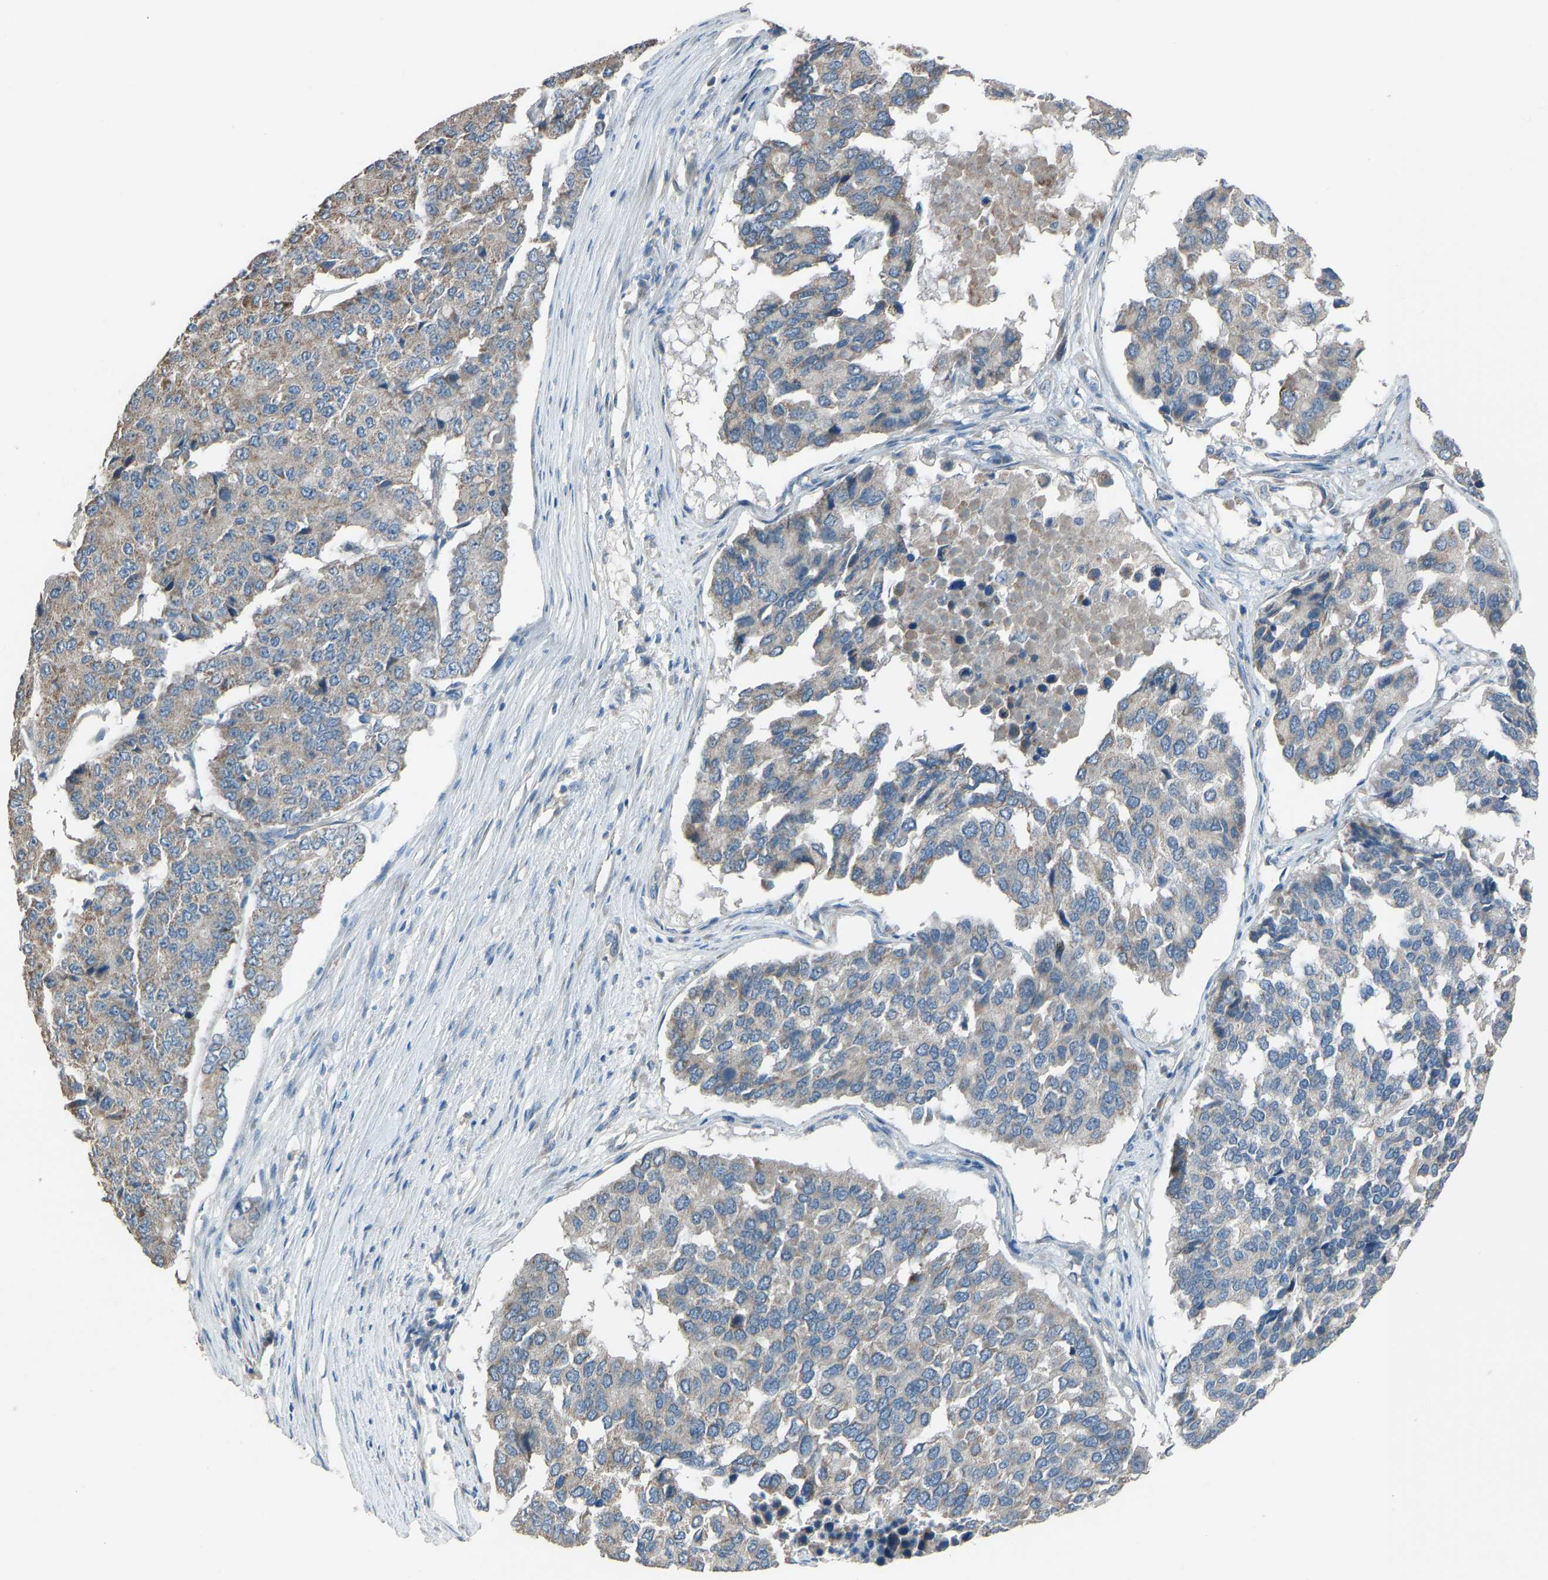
{"staining": {"intensity": "weak", "quantity": ">75%", "location": "cytoplasmic/membranous"}, "tissue": "pancreatic cancer", "cell_type": "Tumor cells", "image_type": "cancer", "snomed": [{"axis": "morphology", "description": "Adenocarcinoma, NOS"}, {"axis": "topography", "description": "Pancreas"}], "caption": "Immunohistochemistry image of human pancreatic cancer (adenocarcinoma) stained for a protein (brown), which shows low levels of weak cytoplasmic/membranous expression in approximately >75% of tumor cells.", "gene": "TGFBR3", "patient": {"sex": "male", "age": 50}}